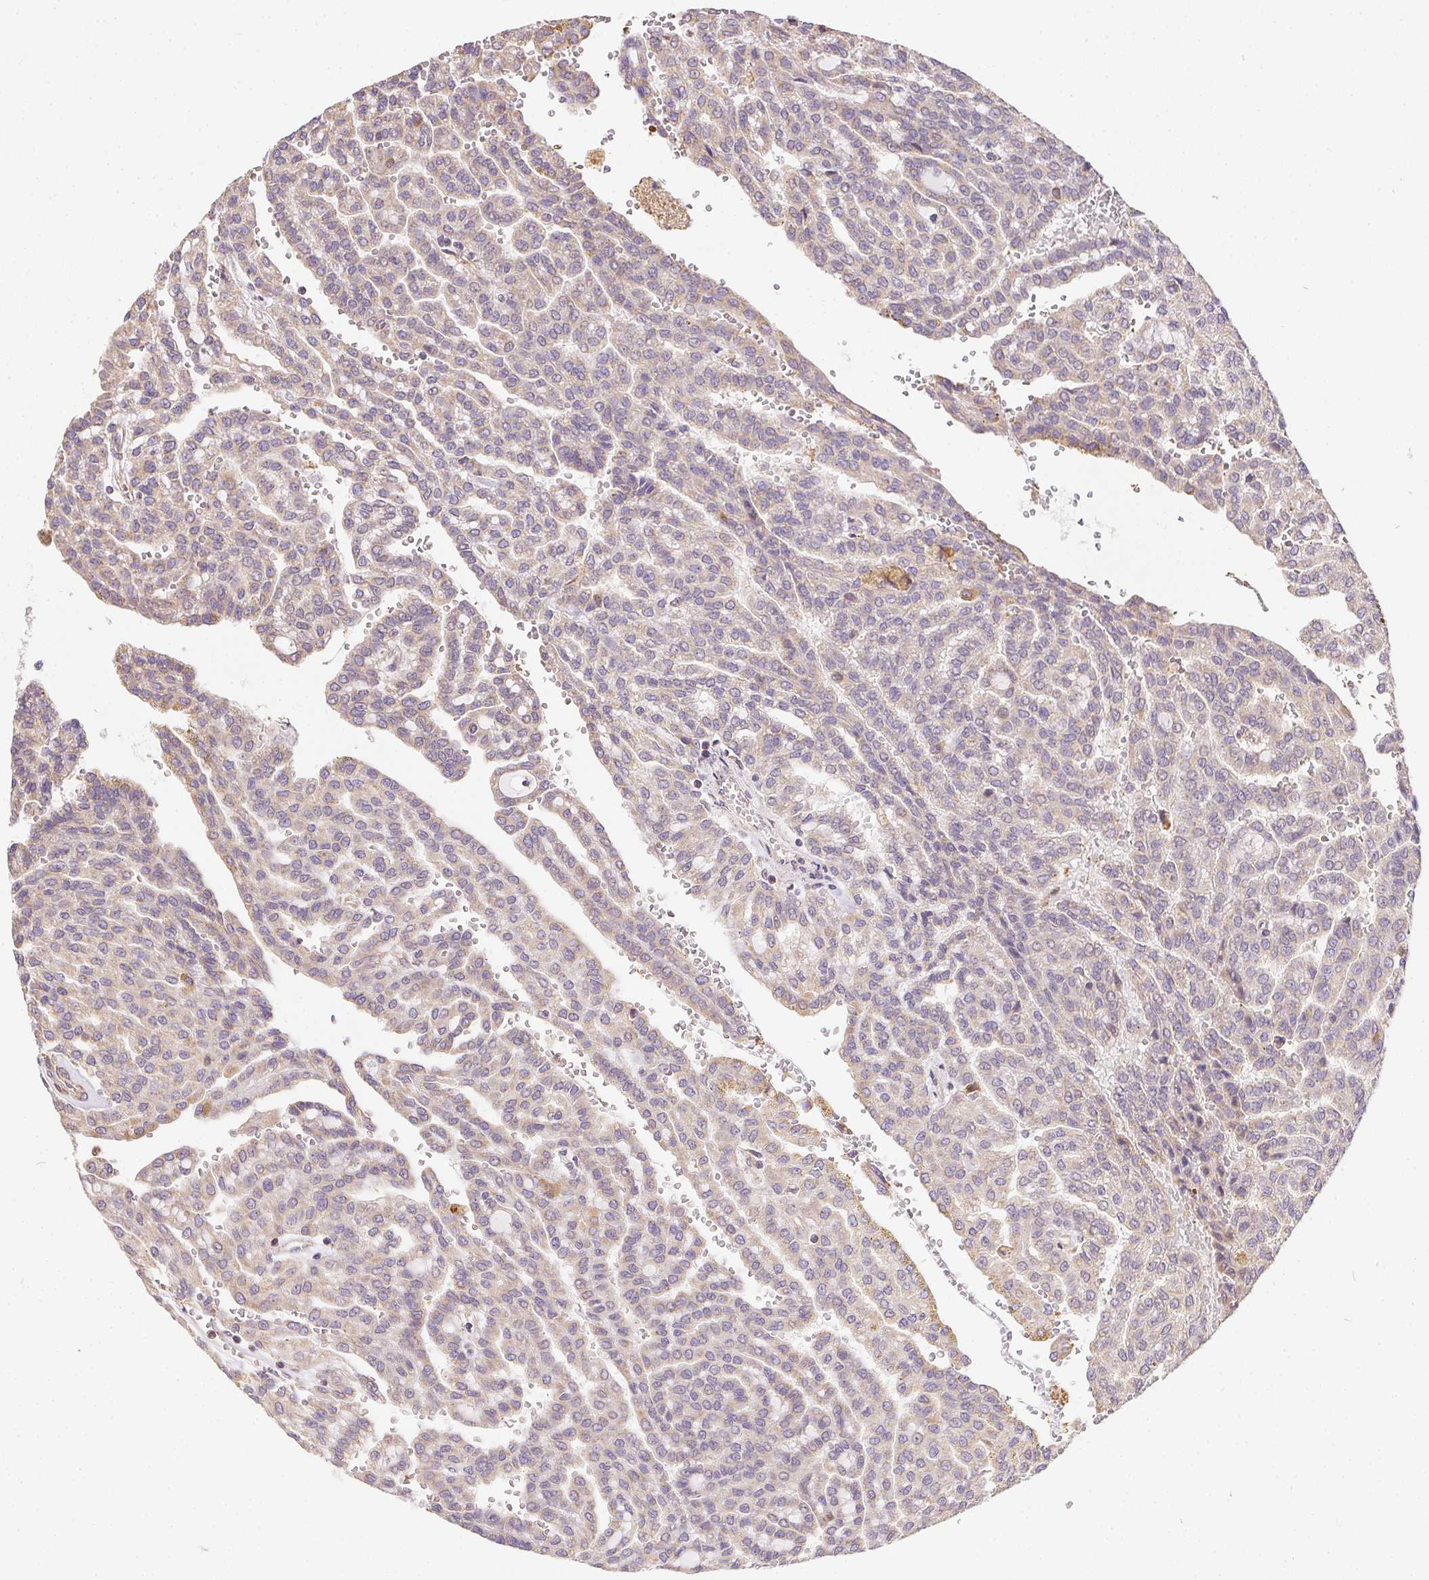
{"staining": {"intensity": "weak", "quantity": "<25%", "location": "cytoplasmic/membranous"}, "tissue": "renal cancer", "cell_type": "Tumor cells", "image_type": "cancer", "snomed": [{"axis": "morphology", "description": "Adenocarcinoma, NOS"}, {"axis": "topography", "description": "Kidney"}], "caption": "This is a image of immunohistochemistry (IHC) staining of renal adenocarcinoma, which shows no positivity in tumor cells.", "gene": "REV3L", "patient": {"sex": "male", "age": 63}}